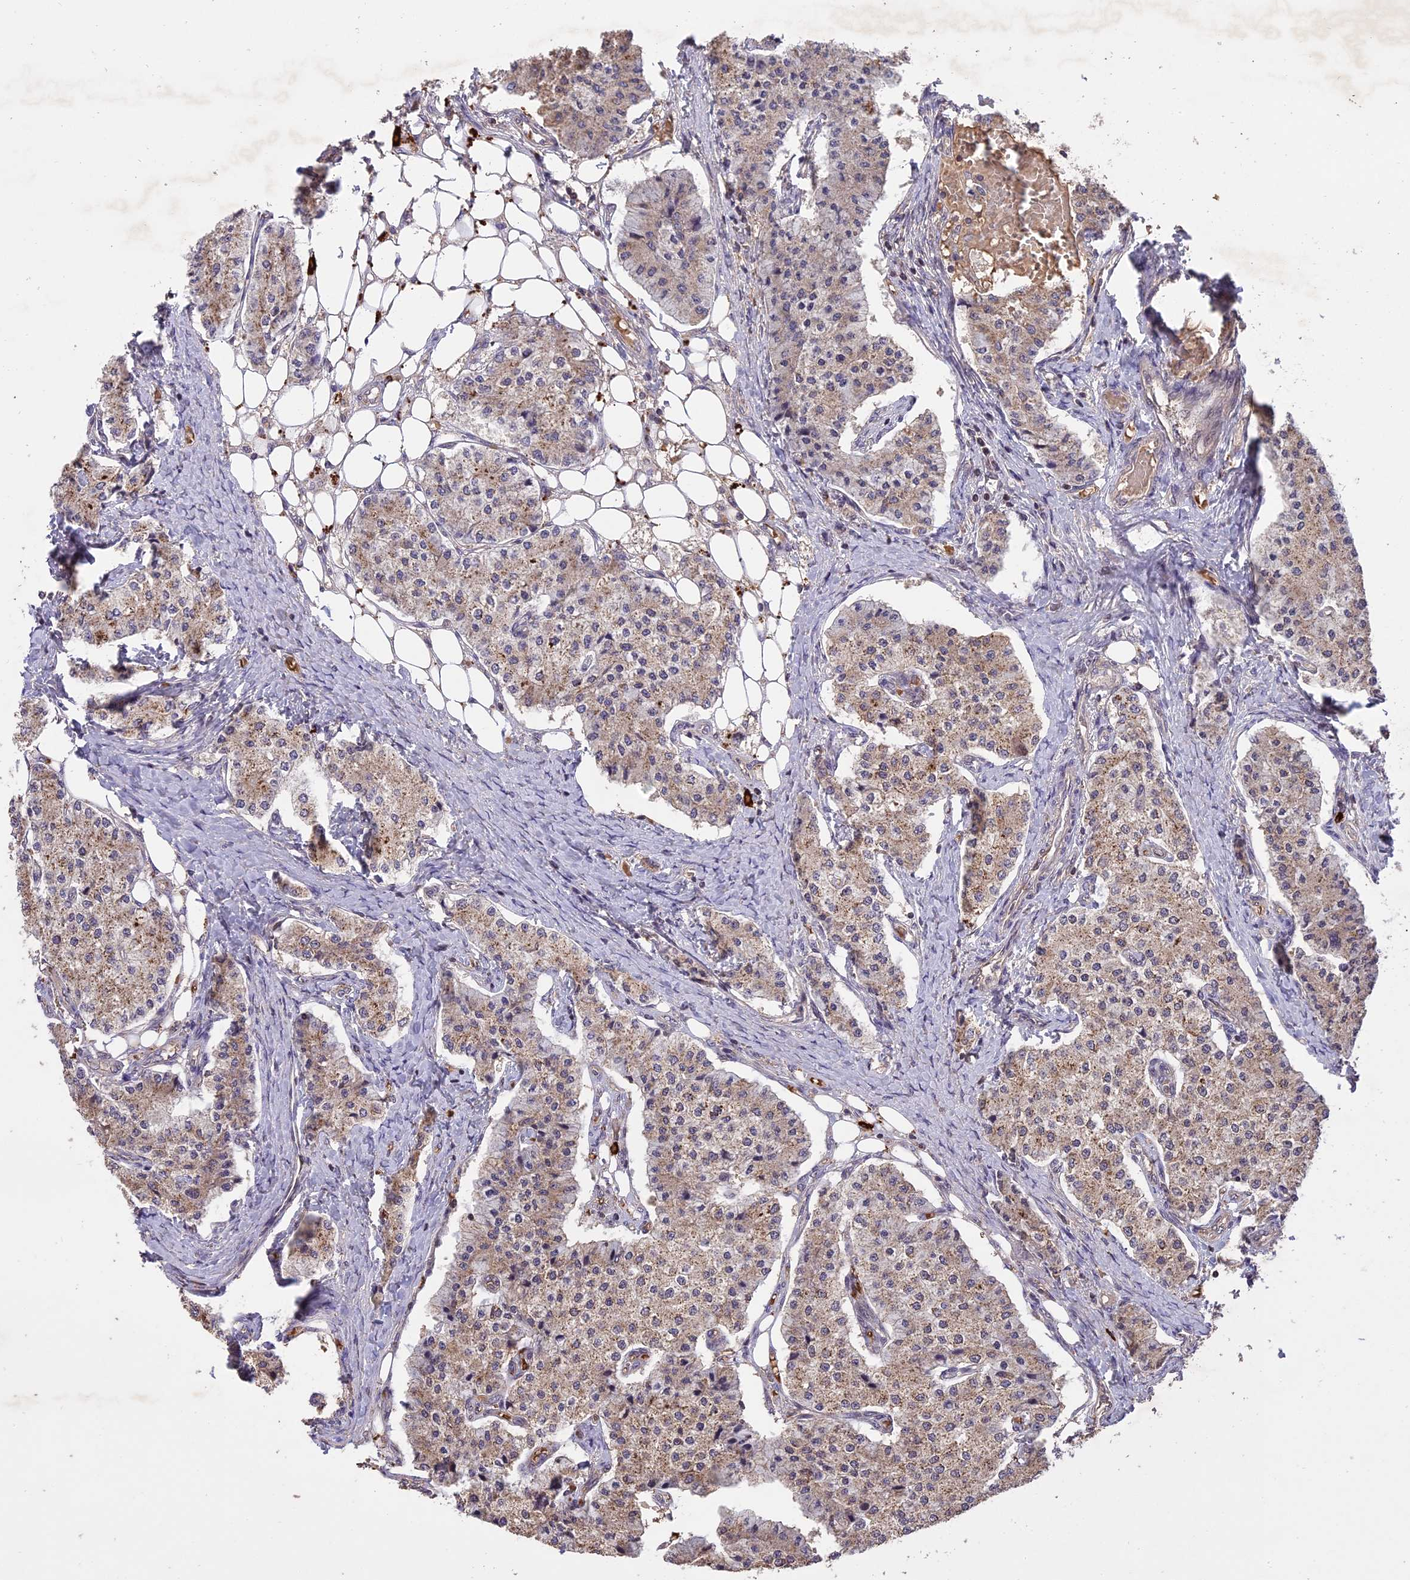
{"staining": {"intensity": "moderate", "quantity": "<25%", "location": "cytoplasmic/membranous"}, "tissue": "carcinoid", "cell_type": "Tumor cells", "image_type": "cancer", "snomed": [{"axis": "morphology", "description": "Carcinoid, malignant, NOS"}, {"axis": "topography", "description": "Colon"}], "caption": "This photomicrograph reveals immunohistochemistry staining of carcinoid (malignant), with low moderate cytoplasmic/membranous staining in approximately <25% of tumor cells.", "gene": "TIGD7", "patient": {"sex": "female", "age": 52}}